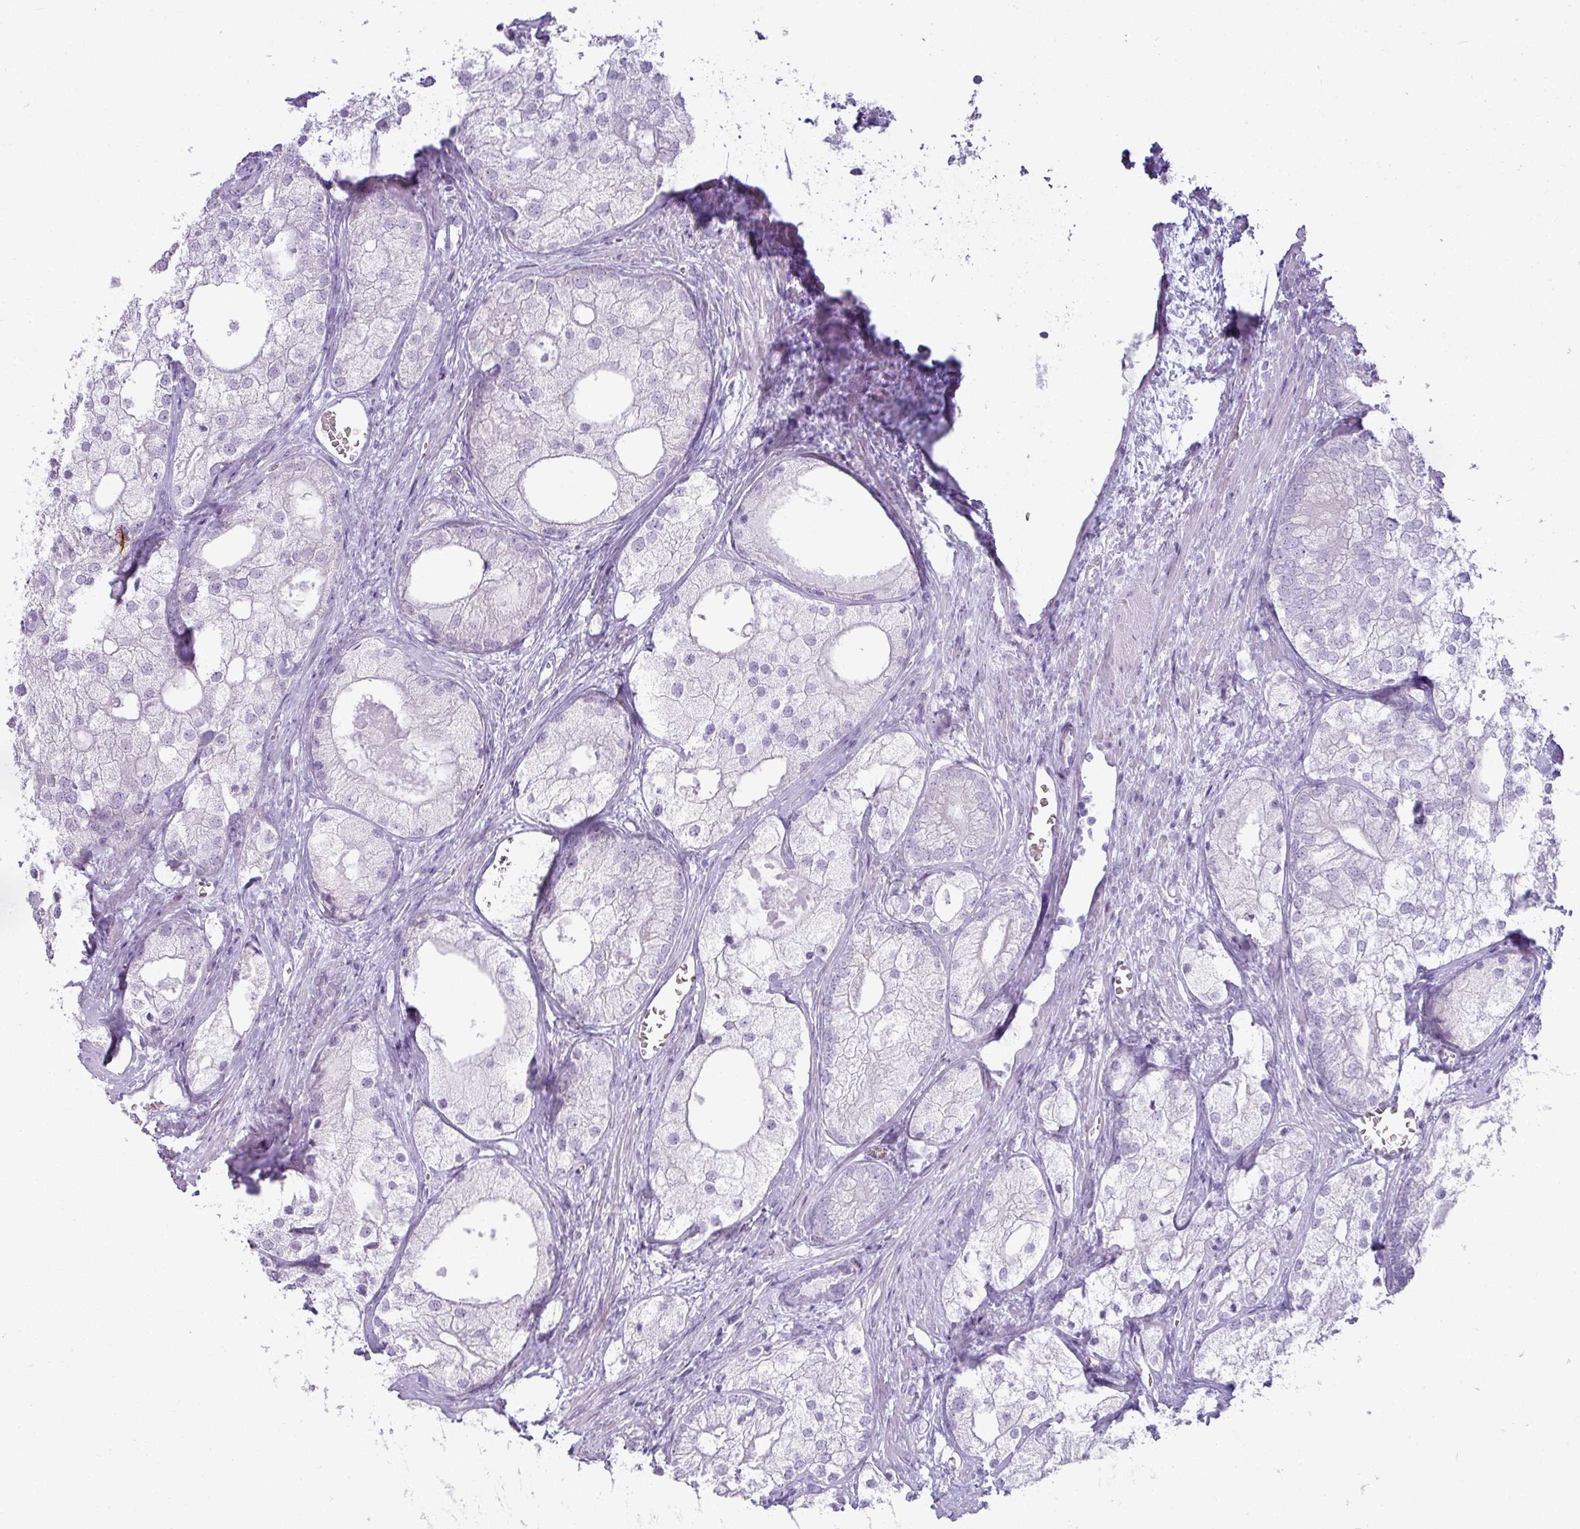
{"staining": {"intensity": "negative", "quantity": "none", "location": "none"}, "tissue": "prostate cancer", "cell_type": "Tumor cells", "image_type": "cancer", "snomed": [{"axis": "morphology", "description": "Adenocarcinoma, Low grade"}, {"axis": "topography", "description": "Prostate"}], "caption": "The micrograph displays no significant staining in tumor cells of prostate cancer (low-grade adenocarcinoma).", "gene": "RBMY1F", "patient": {"sex": "male", "age": 69}}